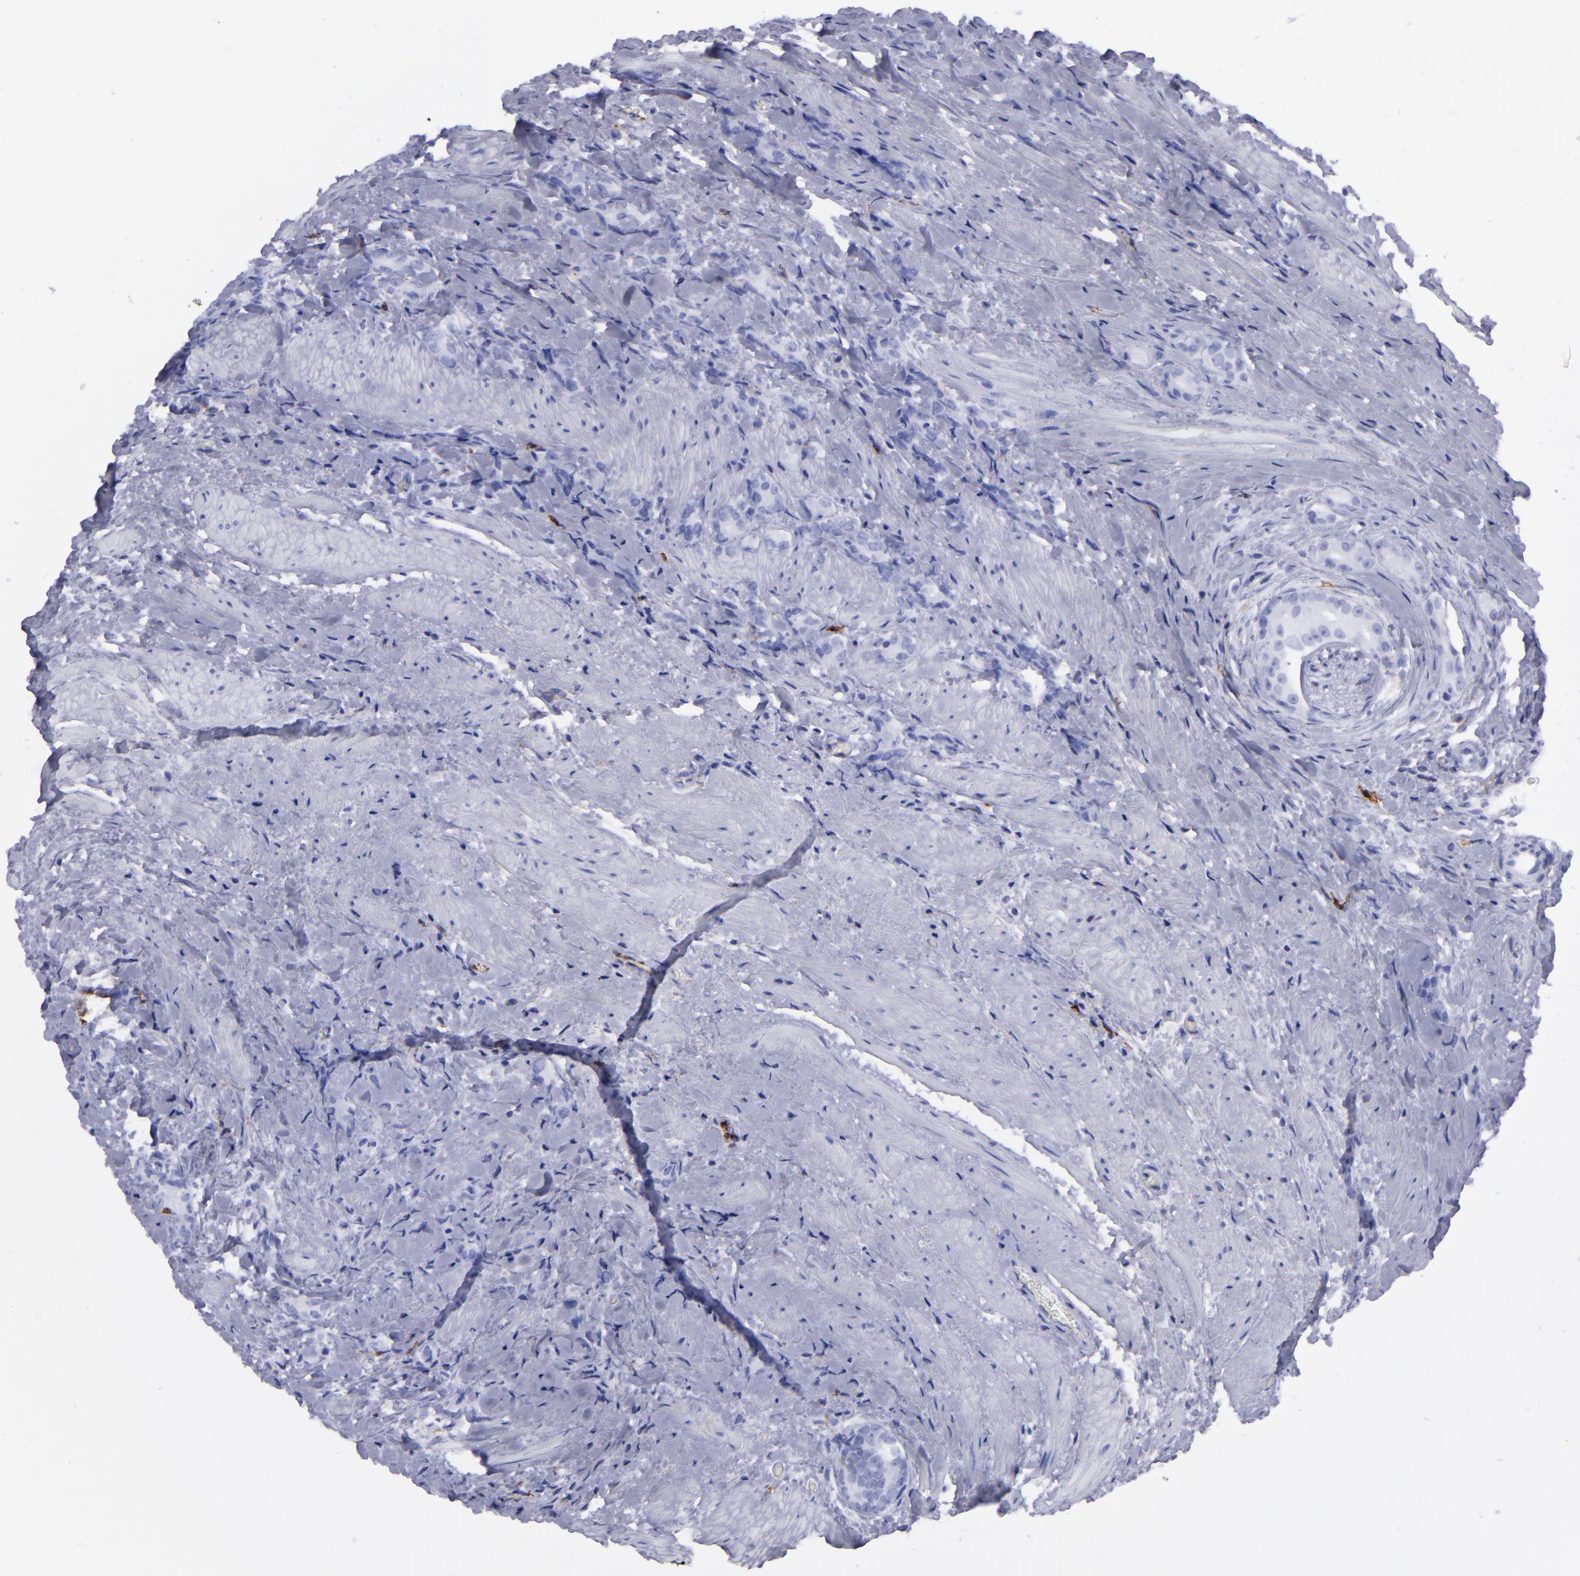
{"staining": {"intensity": "negative", "quantity": "none", "location": "none"}, "tissue": "prostate cancer", "cell_type": "Tumor cells", "image_type": "cancer", "snomed": [{"axis": "morphology", "description": "Adenocarcinoma, Medium grade"}, {"axis": "topography", "description": "Prostate"}], "caption": "Immunohistochemical staining of human prostate cancer (medium-grade adenocarcinoma) exhibits no significant staining in tumor cells.", "gene": "SELPLG", "patient": {"sex": "male", "age": 59}}